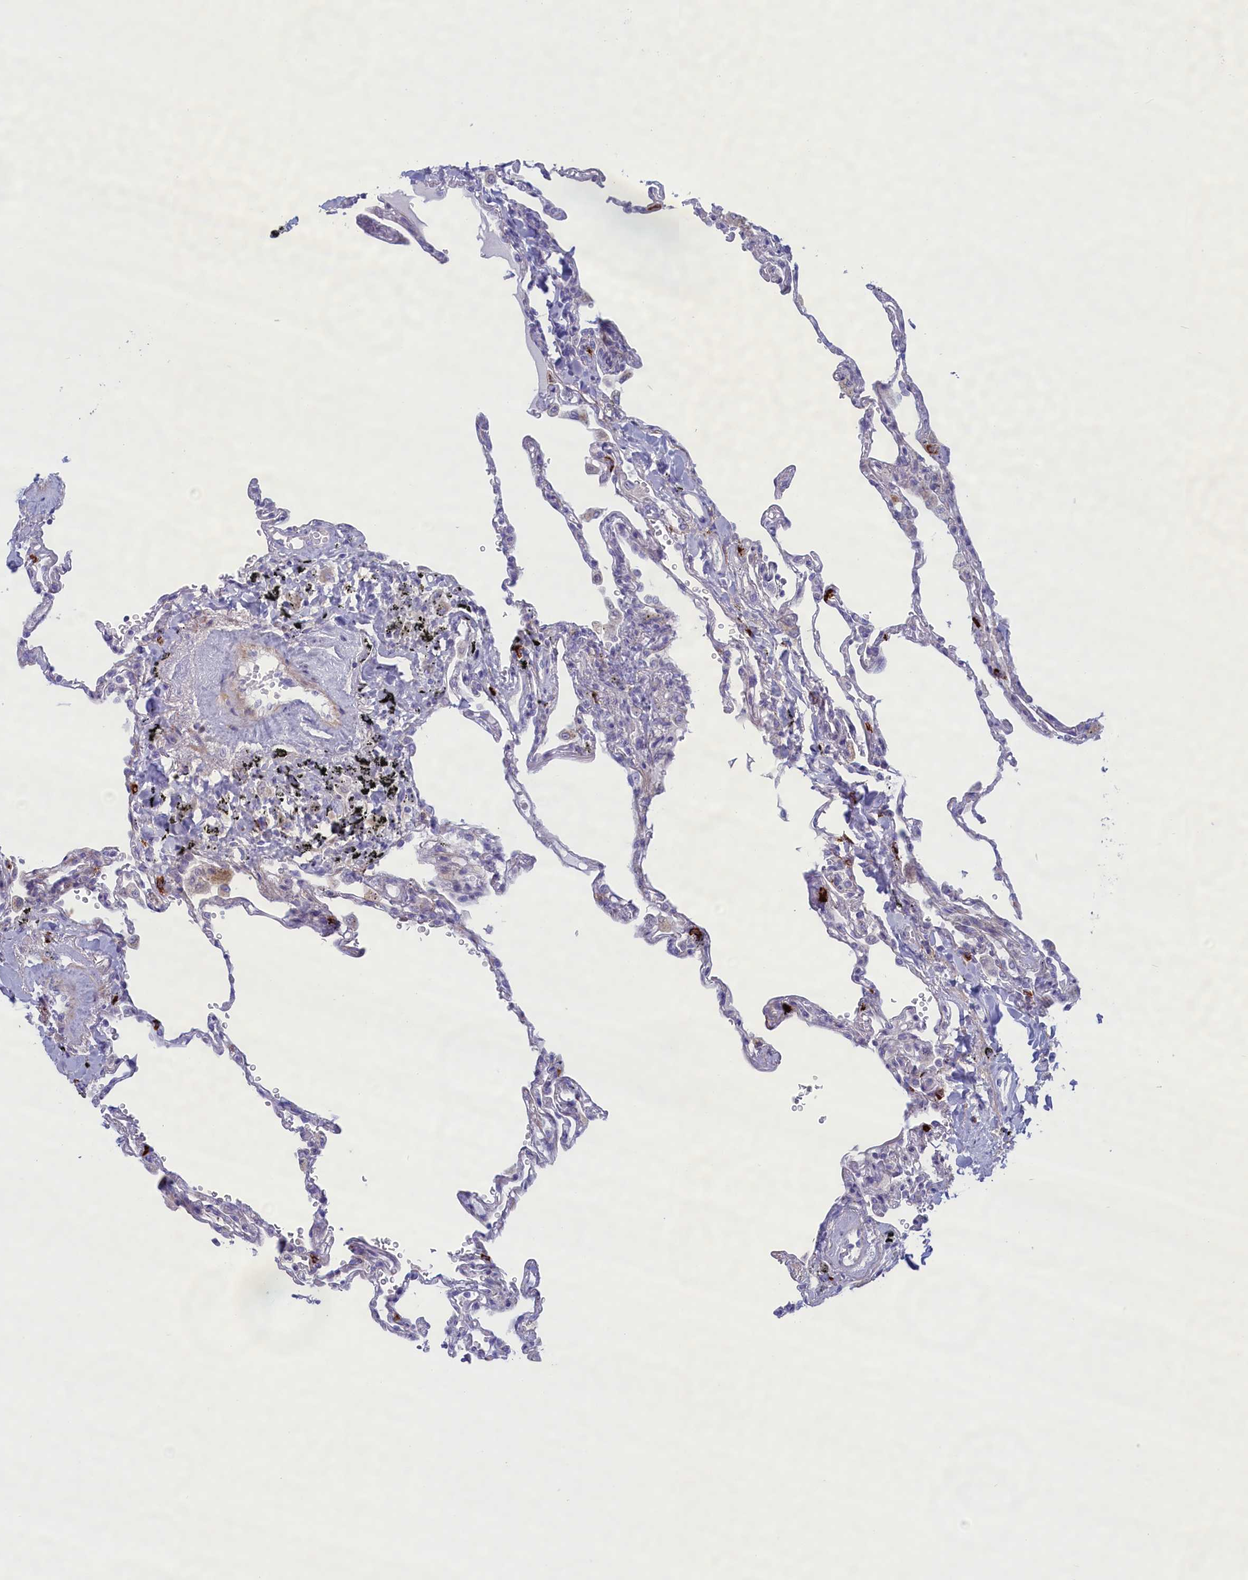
{"staining": {"intensity": "moderate", "quantity": "<25%", "location": "cytoplasmic/membranous"}, "tissue": "lung", "cell_type": "Alveolar cells", "image_type": "normal", "snomed": [{"axis": "morphology", "description": "Normal tissue, NOS"}, {"axis": "topography", "description": "Lung"}], "caption": "Alveolar cells reveal low levels of moderate cytoplasmic/membranous staining in approximately <25% of cells in benign human lung. The staining was performed using DAB, with brown indicating positive protein expression. Nuclei are stained blue with hematoxylin.", "gene": "MPV17L2", "patient": {"sex": "male", "age": 59}}